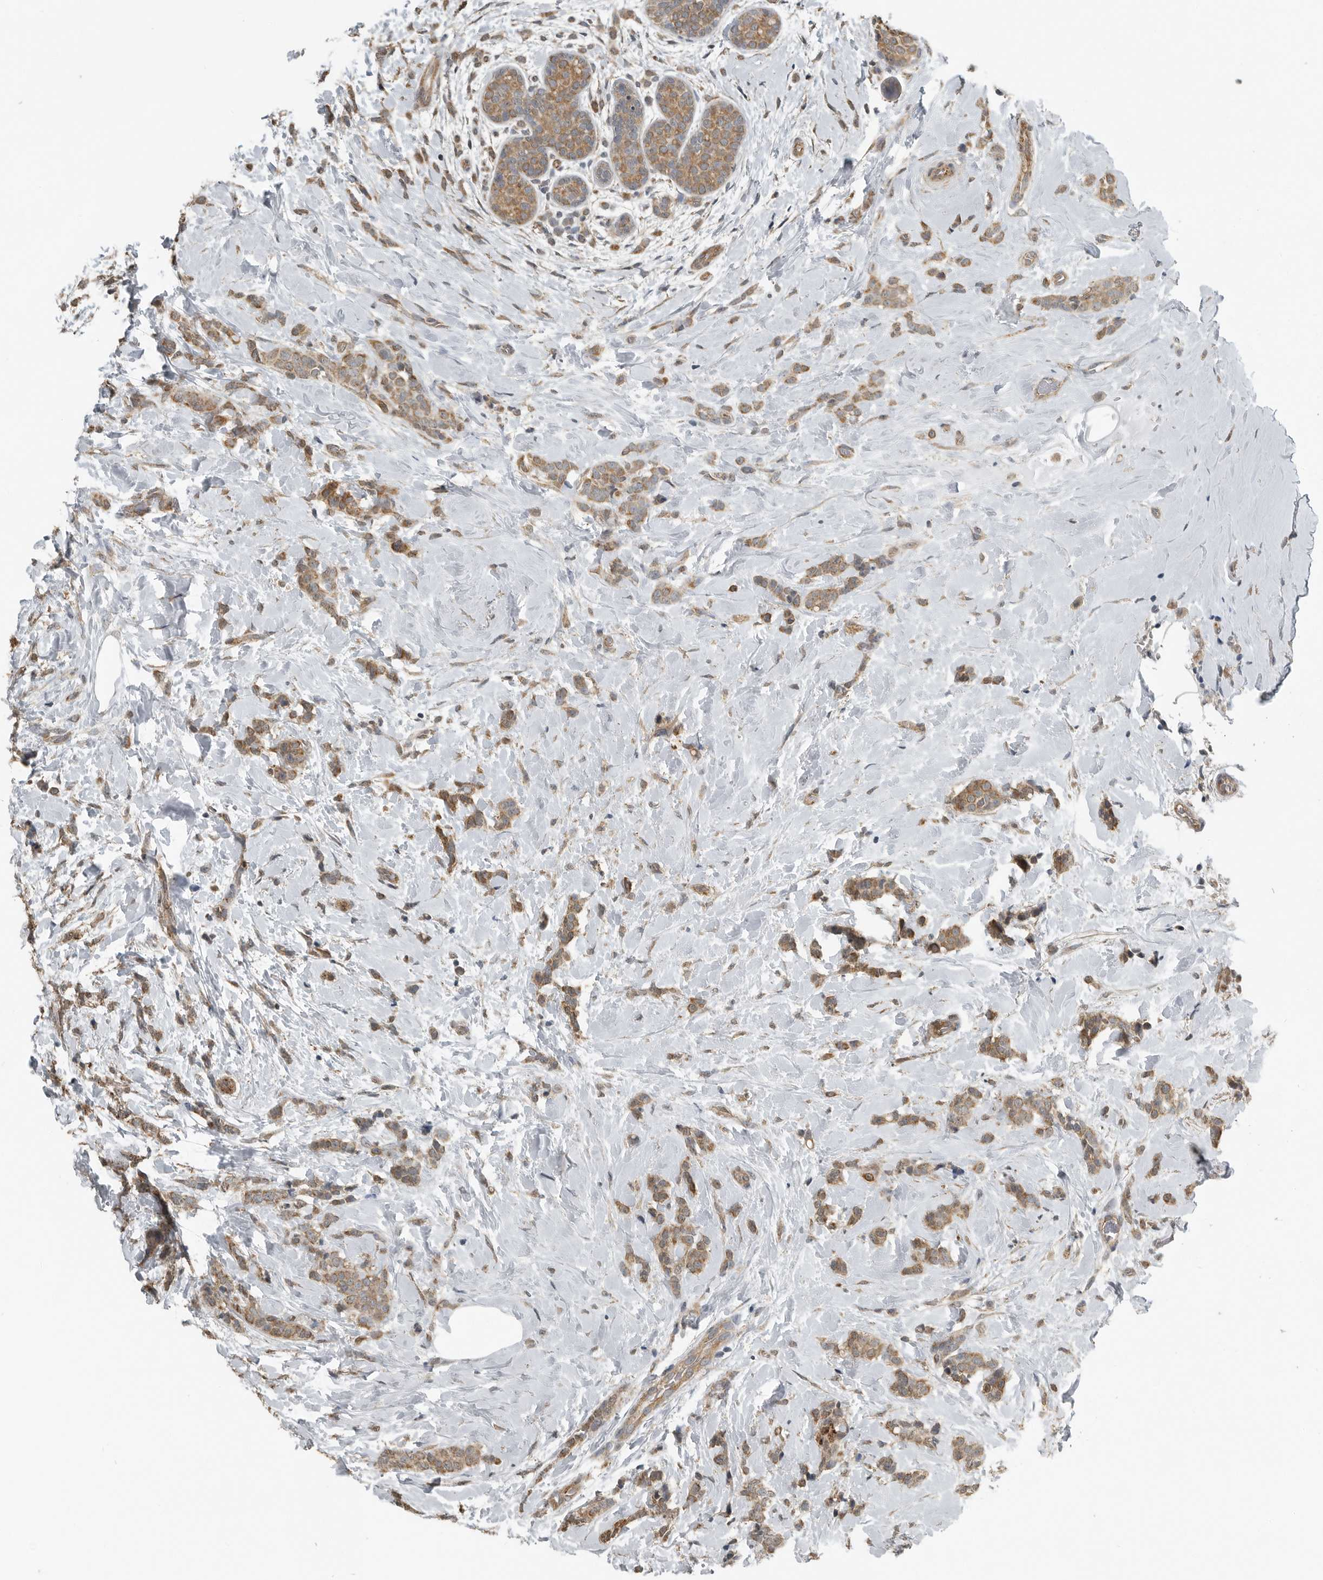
{"staining": {"intensity": "moderate", "quantity": ">75%", "location": "cytoplasmic/membranous"}, "tissue": "breast cancer", "cell_type": "Tumor cells", "image_type": "cancer", "snomed": [{"axis": "morphology", "description": "Lobular carcinoma, in situ"}, {"axis": "morphology", "description": "Lobular carcinoma"}, {"axis": "topography", "description": "Breast"}], "caption": "This is an image of immunohistochemistry (IHC) staining of breast cancer, which shows moderate staining in the cytoplasmic/membranous of tumor cells.", "gene": "AFAP1", "patient": {"sex": "female", "age": 41}}